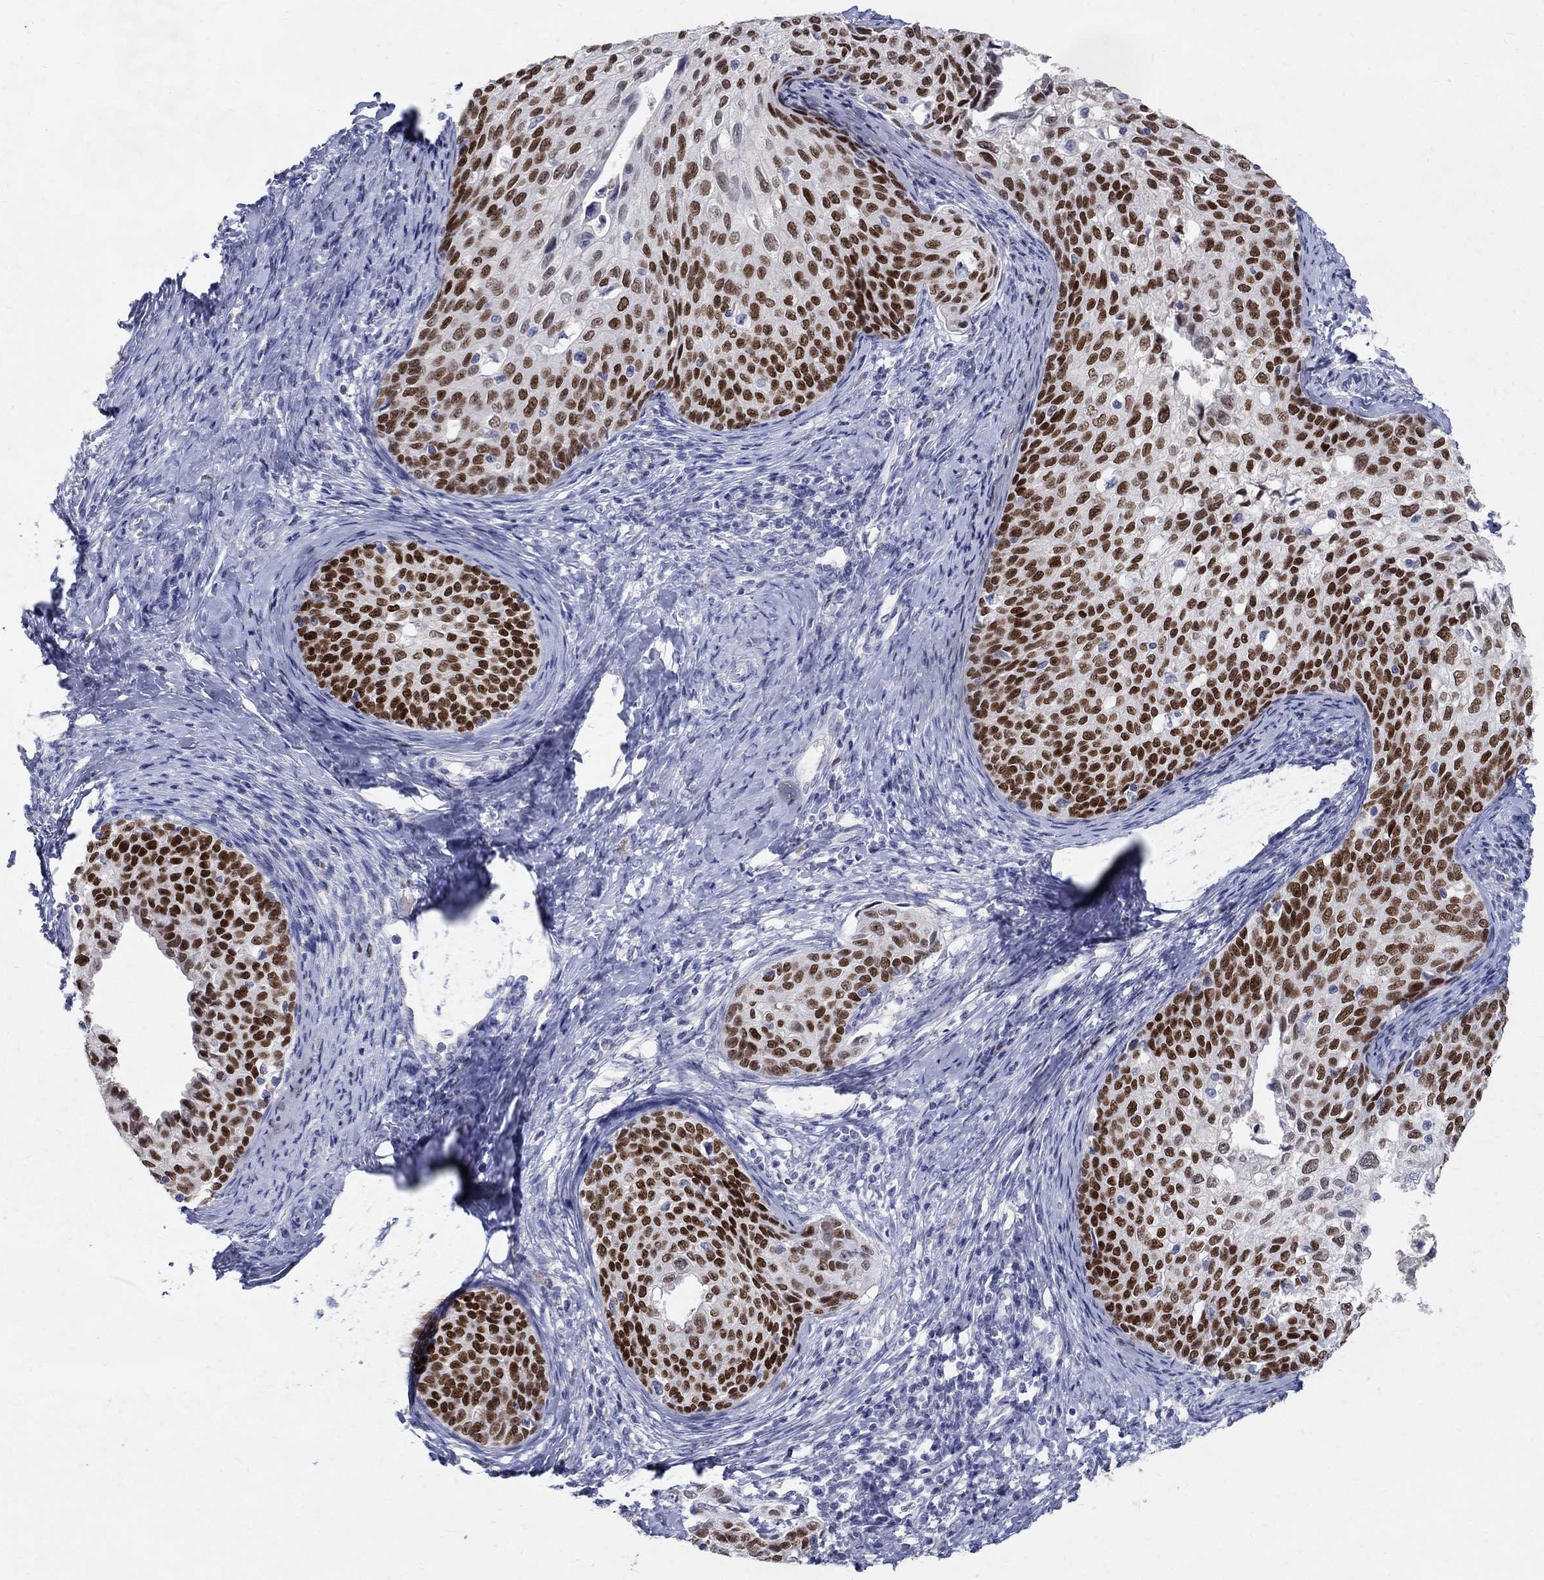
{"staining": {"intensity": "strong", "quantity": ">75%", "location": "nuclear"}, "tissue": "cervical cancer", "cell_type": "Tumor cells", "image_type": "cancer", "snomed": [{"axis": "morphology", "description": "Squamous cell carcinoma, NOS"}, {"axis": "topography", "description": "Cervix"}], "caption": "Human squamous cell carcinoma (cervical) stained with a brown dye demonstrates strong nuclear positive expression in approximately >75% of tumor cells.", "gene": "SOX2", "patient": {"sex": "female", "age": 51}}